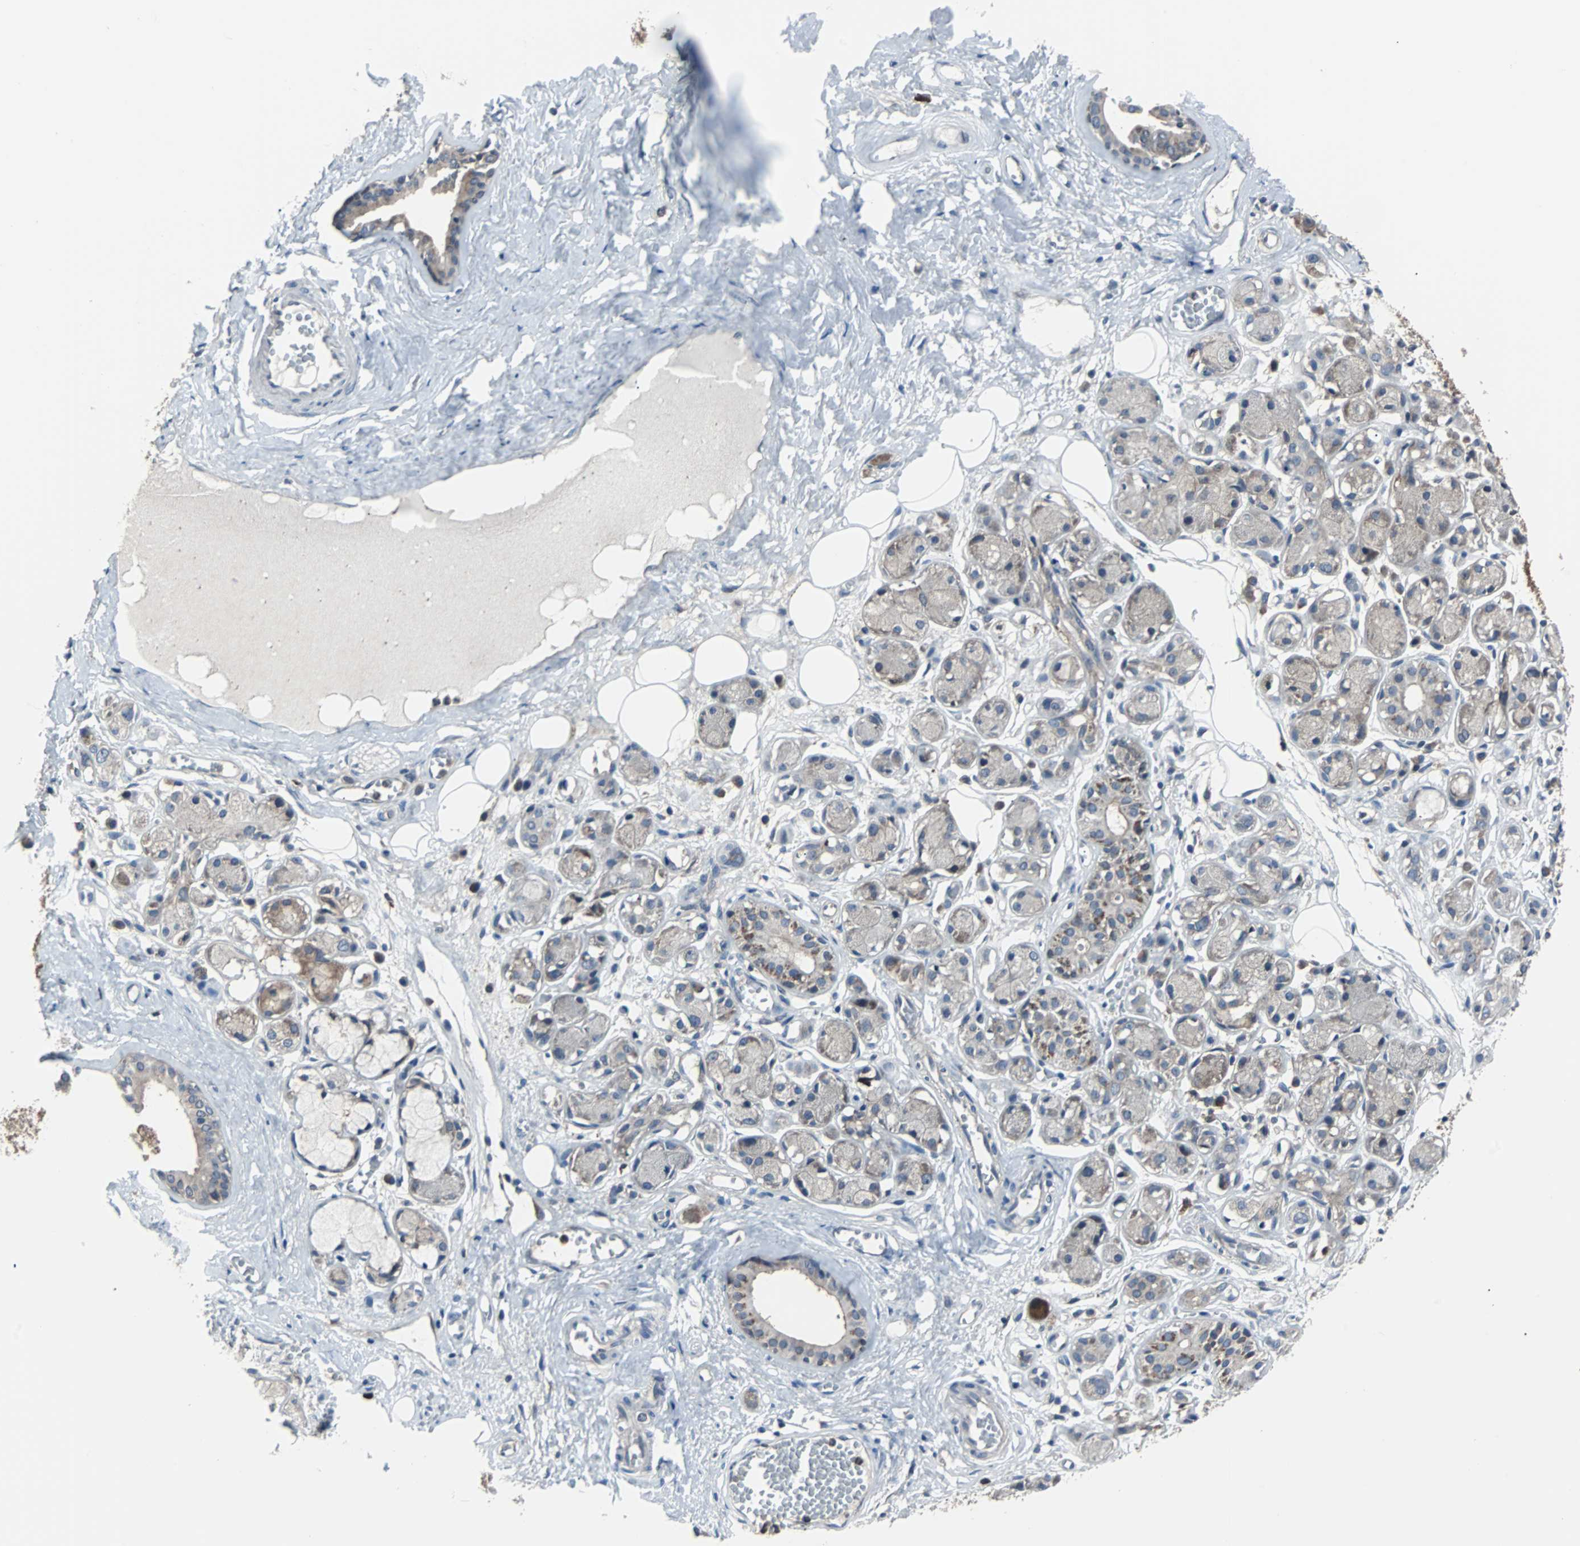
{"staining": {"intensity": "weak", "quantity": ">75%", "location": "cytoplasmic/membranous"}, "tissue": "adipose tissue", "cell_type": "Adipocytes", "image_type": "normal", "snomed": [{"axis": "morphology", "description": "Normal tissue, NOS"}, {"axis": "morphology", "description": "Inflammation, NOS"}, {"axis": "topography", "description": "Vascular tissue"}, {"axis": "topography", "description": "Salivary gland"}], "caption": "Immunohistochemistry (IHC) of normal adipose tissue displays low levels of weak cytoplasmic/membranous expression in approximately >75% of adipocytes.", "gene": "PAK1", "patient": {"sex": "female", "age": 75}}